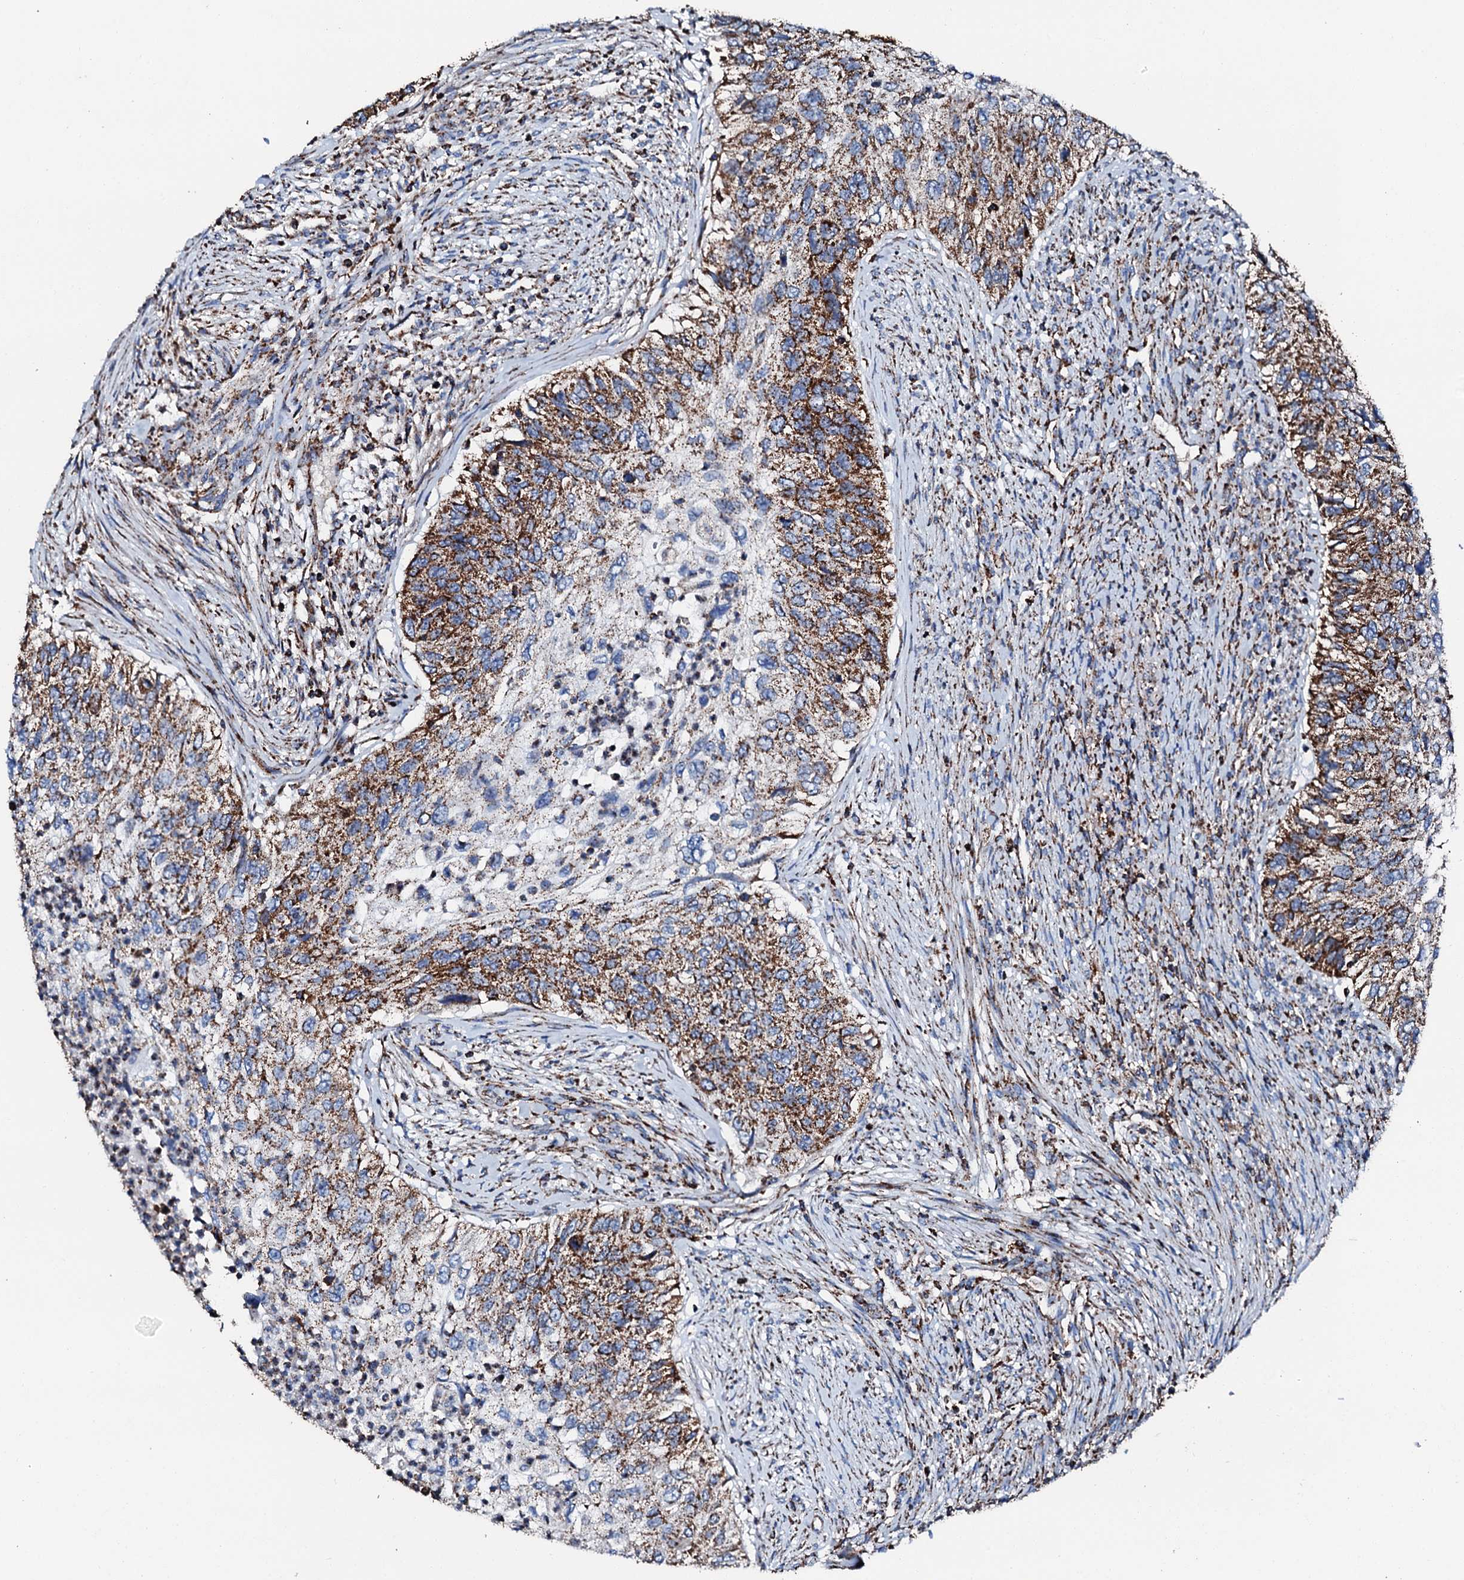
{"staining": {"intensity": "strong", "quantity": "25%-75%", "location": "cytoplasmic/membranous"}, "tissue": "urothelial cancer", "cell_type": "Tumor cells", "image_type": "cancer", "snomed": [{"axis": "morphology", "description": "Urothelial carcinoma, High grade"}, {"axis": "topography", "description": "Urinary bladder"}], "caption": "Brown immunohistochemical staining in human urothelial cancer reveals strong cytoplasmic/membranous staining in about 25%-75% of tumor cells. The staining was performed using DAB (3,3'-diaminobenzidine), with brown indicating positive protein expression. Nuclei are stained blue with hematoxylin.", "gene": "HADH", "patient": {"sex": "female", "age": 60}}